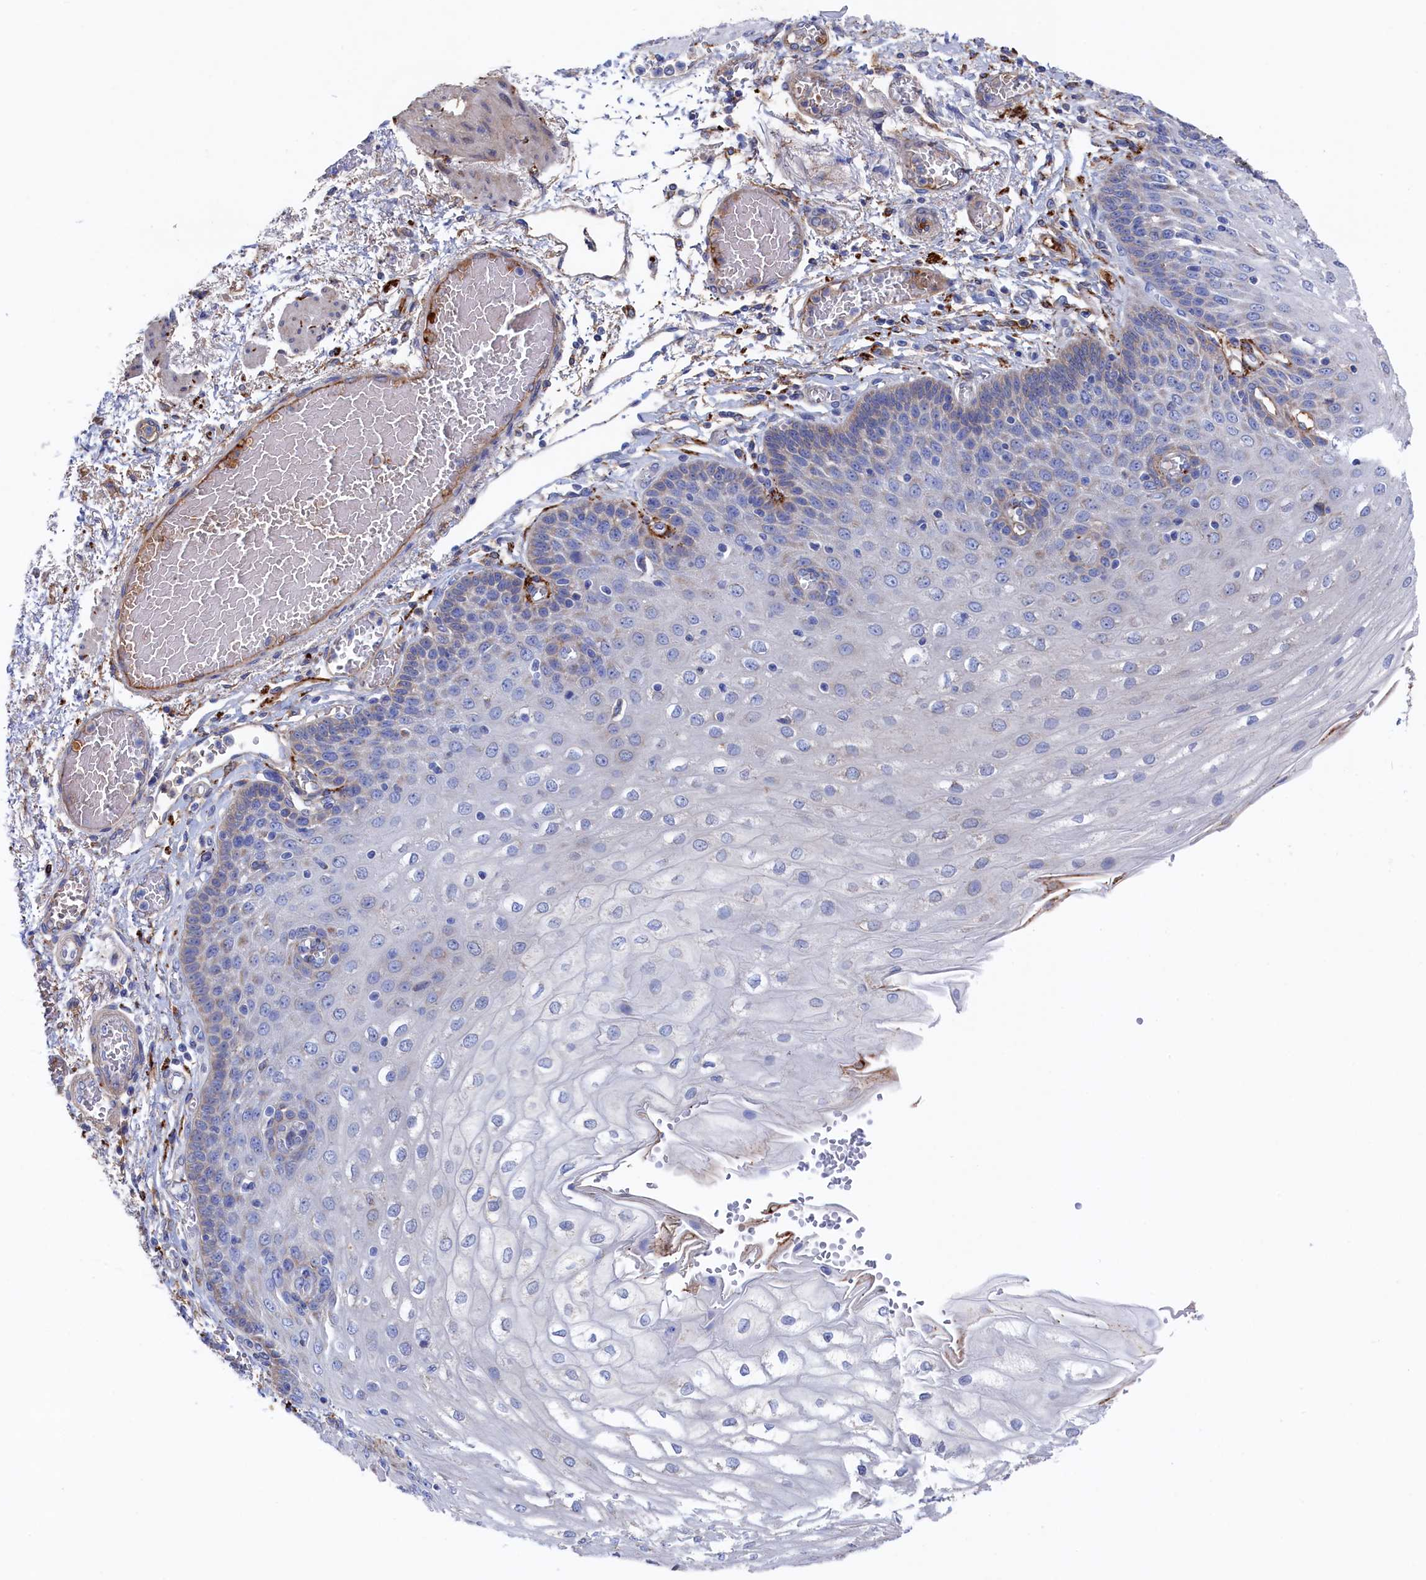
{"staining": {"intensity": "negative", "quantity": "none", "location": "none"}, "tissue": "esophagus", "cell_type": "Squamous epithelial cells", "image_type": "normal", "snomed": [{"axis": "morphology", "description": "Normal tissue, NOS"}, {"axis": "topography", "description": "Esophagus"}], "caption": "Immunohistochemistry (IHC) photomicrograph of normal esophagus stained for a protein (brown), which demonstrates no expression in squamous epithelial cells.", "gene": "C12orf73", "patient": {"sex": "male", "age": 81}}